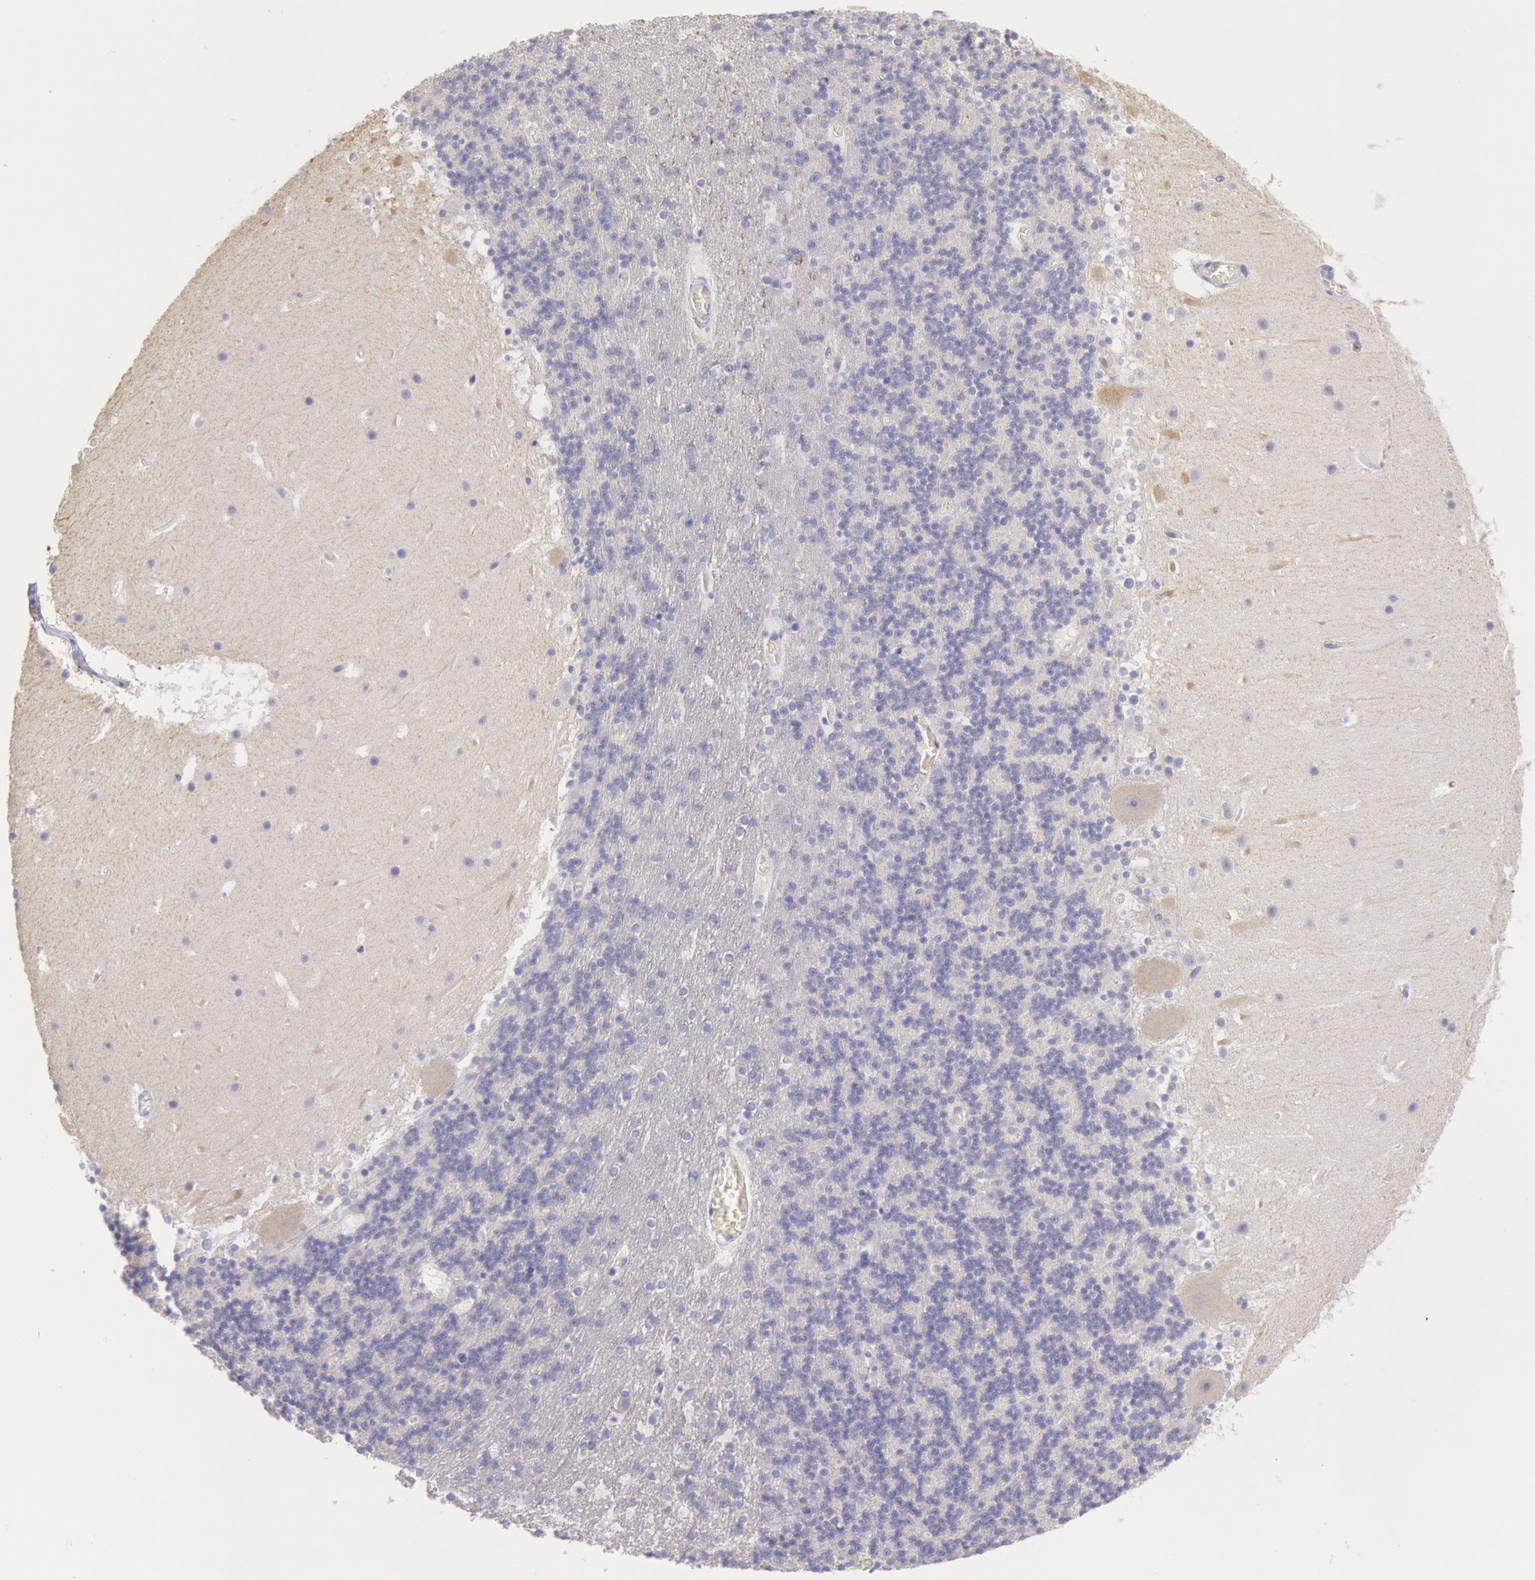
{"staining": {"intensity": "negative", "quantity": "none", "location": "none"}, "tissue": "cerebellum", "cell_type": "Cells in granular layer", "image_type": "normal", "snomed": [{"axis": "morphology", "description": "Normal tissue, NOS"}, {"axis": "topography", "description": "Cerebellum"}], "caption": "Immunohistochemistry (IHC) of benign cerebellum exhibits no expression in cells in granular layer.", "gene": "MYH1", "patient": {"sex": "male", "age": 45}}